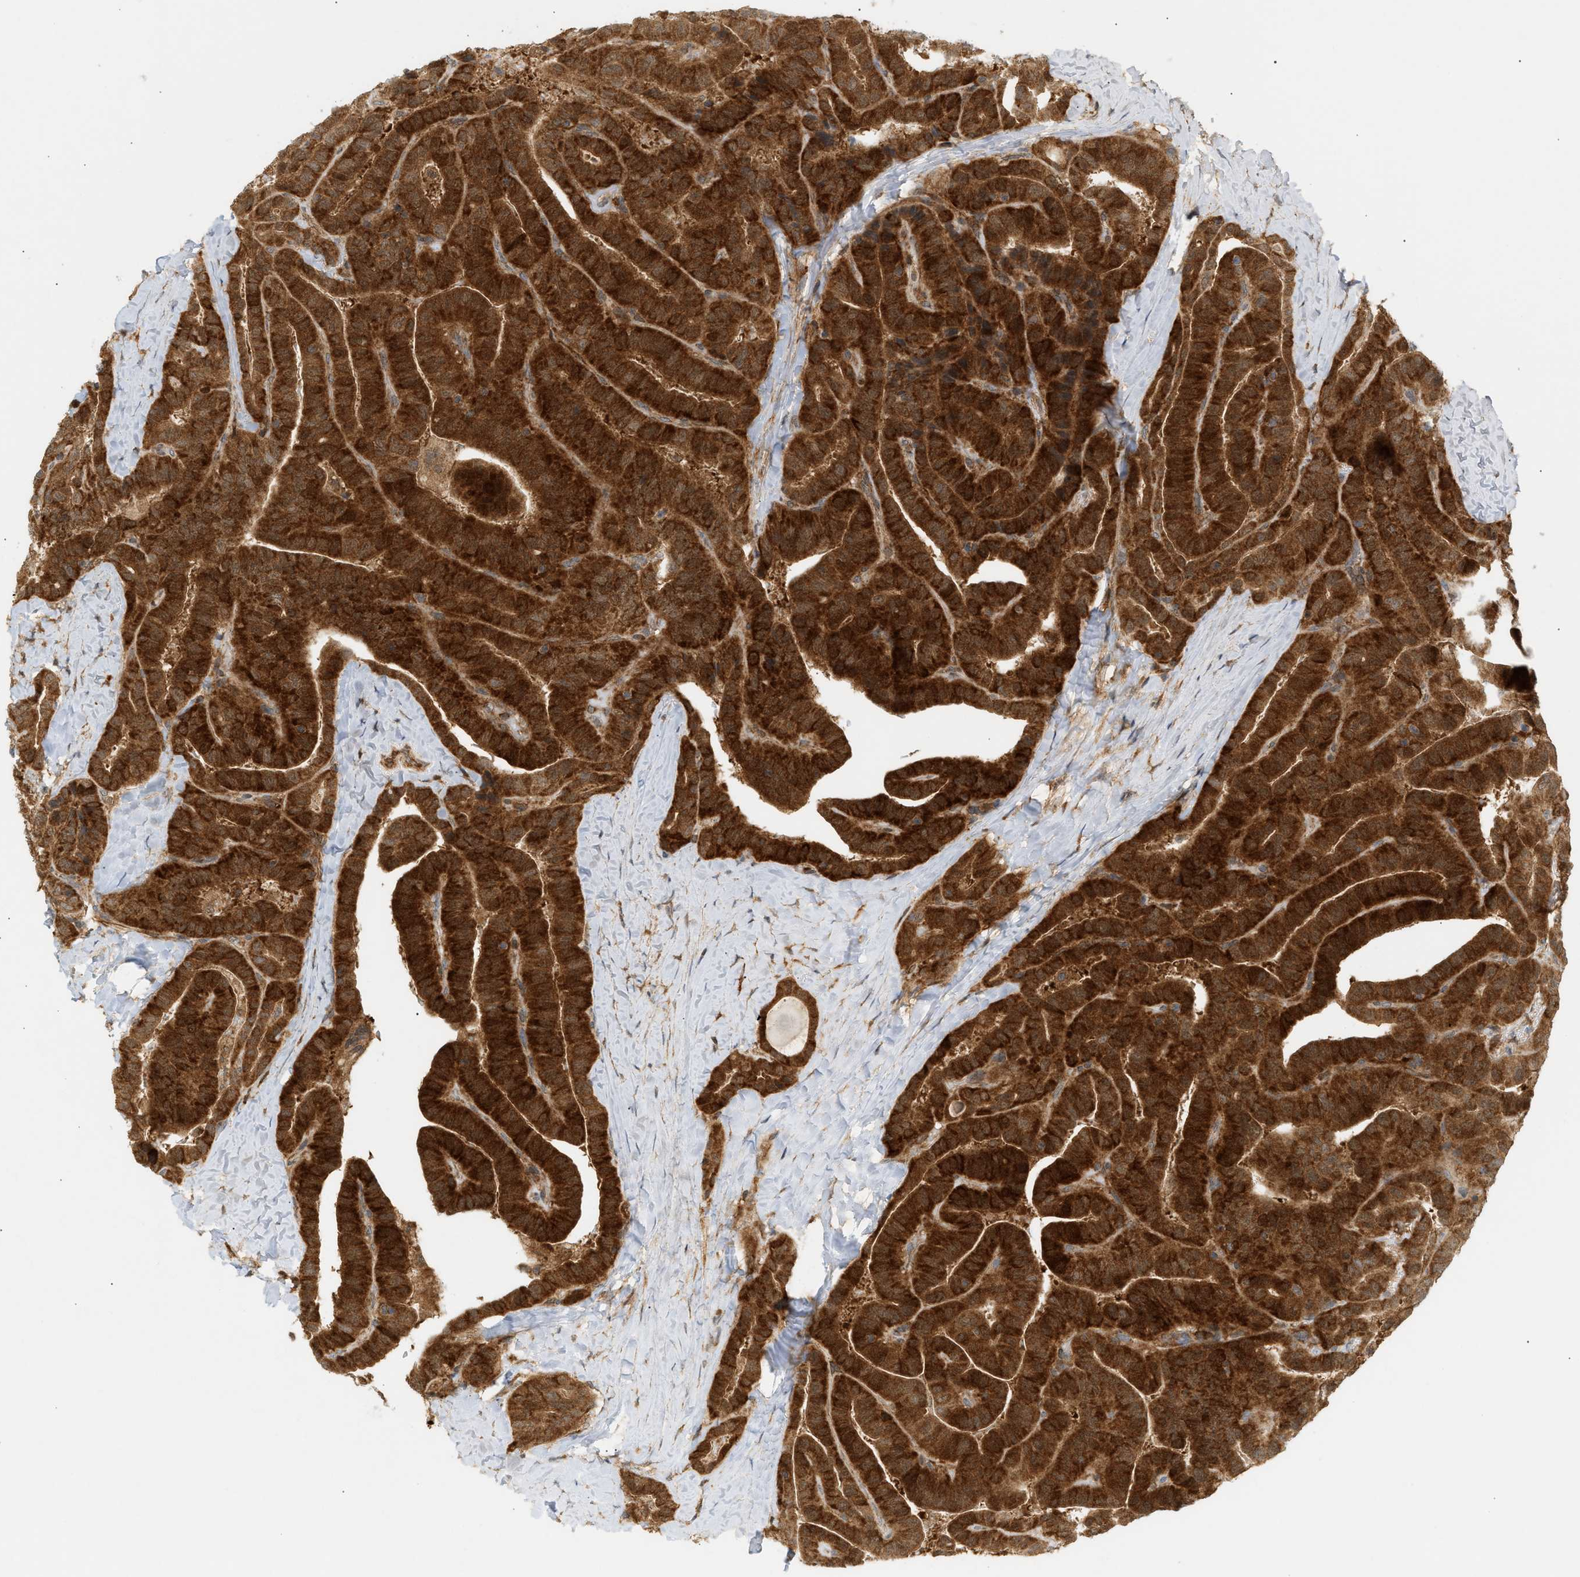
{"staining": {"intensity": "strong", "quantity": ">75%", "location": "cytoplasmic/membranous,nuclear"}, "tissue": "thyroid cancer", "cell_type": "Tumor cells", "image_type": "cancer", "snomed": [{"axis": "morphology", "description": "Papillary adenocarcinoma, NOS"}, {"axis": "topography", "description": "Thyroid gland"}], "caption": "Brown immunohistochemical staining in papillary adenocarcinoma (thyroid) displays strong cytoplasmic/membranous and nuclear staining in about >75% of tumor cells.", "gene": "SHC1", "patient": {"sex": "male", "age": 77}}